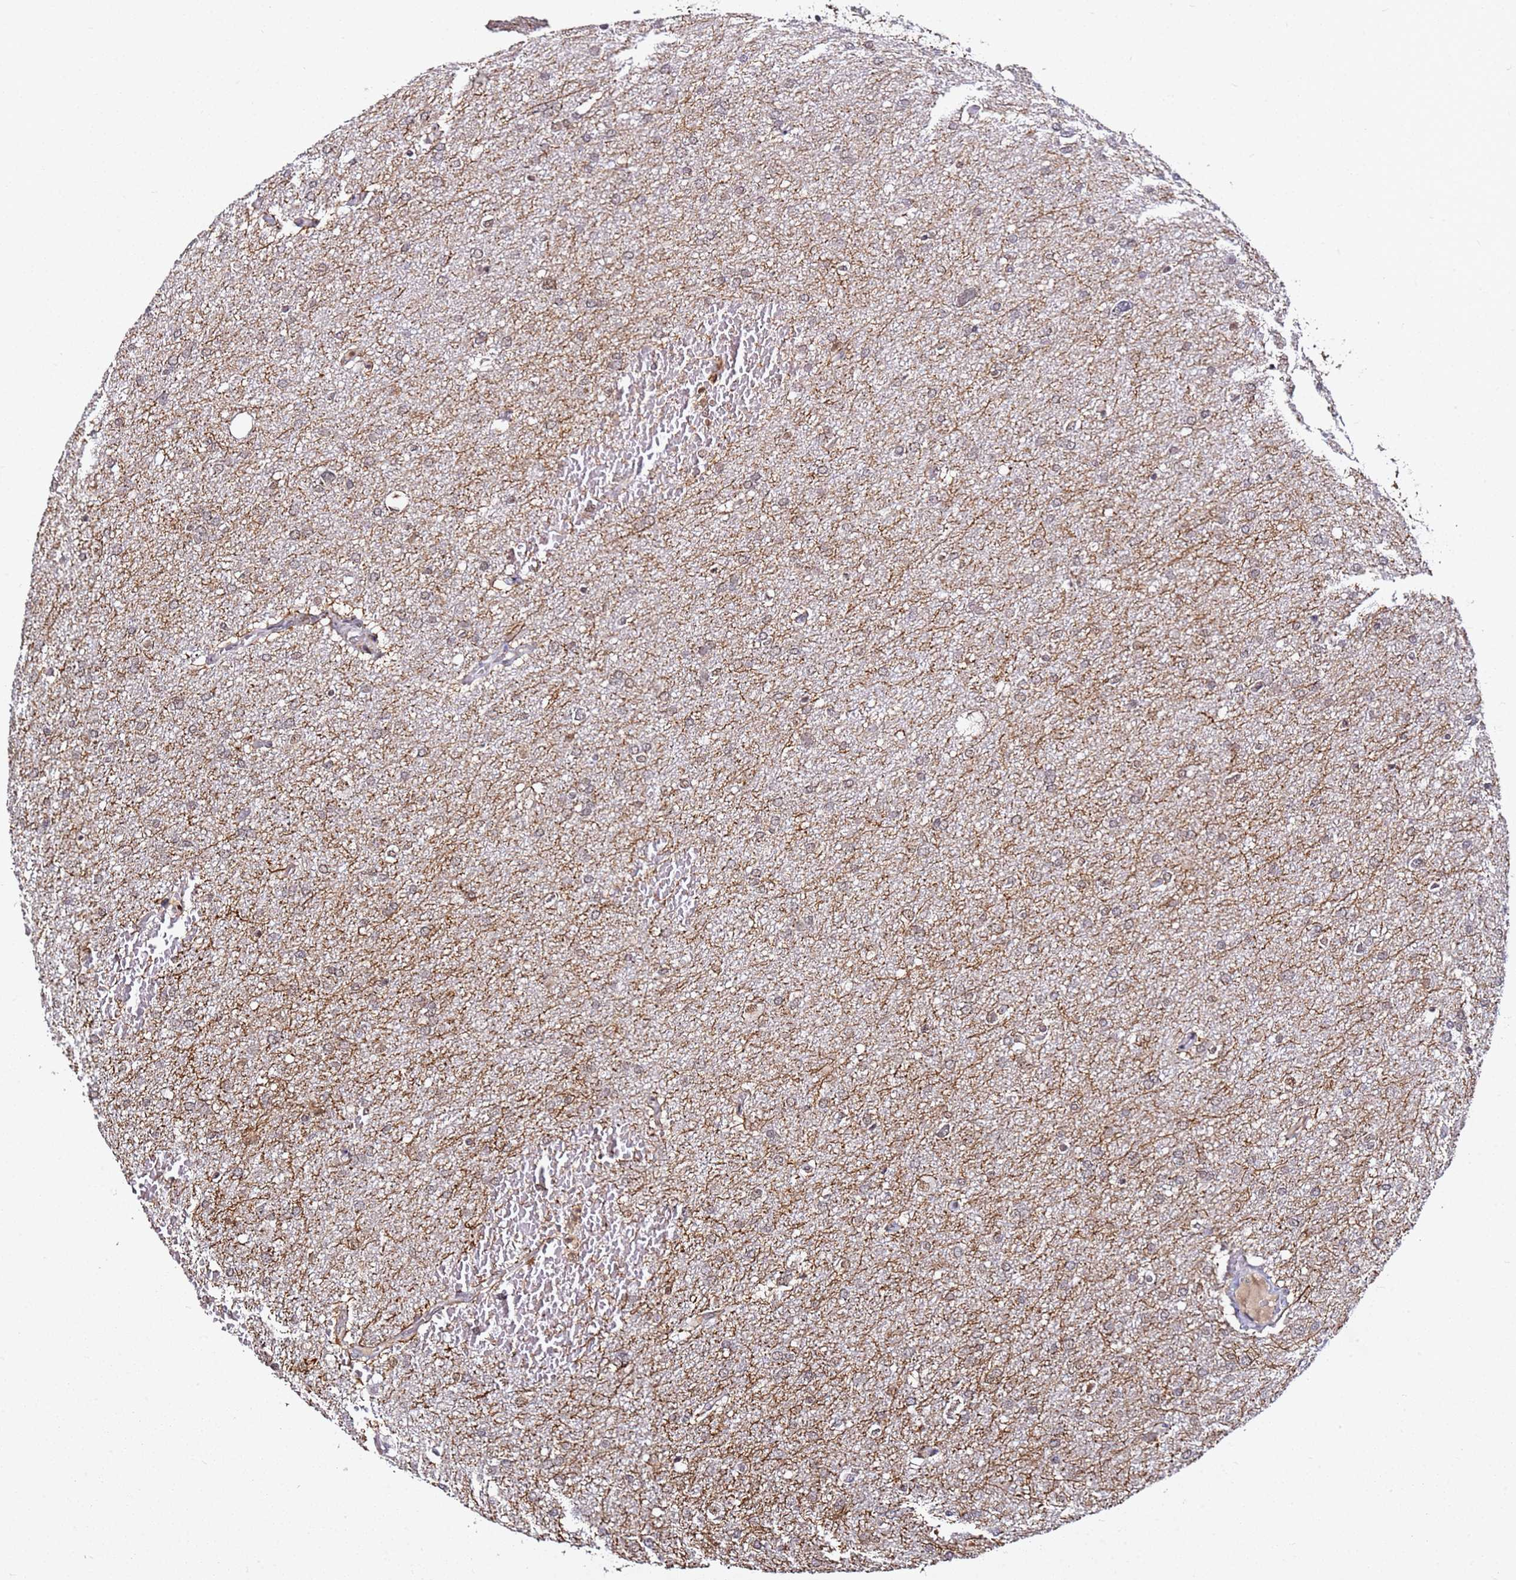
{"staining": {"intensity": "negative", "quantity": "none", "location": "none"}, "tissue": "glioma", "cell_type": "Tumor cells", "image_type": "cancer", "snomed": [{"axis": "morphology", "description": "Glioma, malignant, High grade"}, {"axis": "topography", "description": "Cerebral cortex"}], "caption": "Tumor cells are negative for brown protein staining in glioma. The staining was performed using DAB (3,3'-diaminobenzidine) to visualize the protein expression in brown, while the nuclei were stained in blue with hematoxylin (Magnification: 20x).", "gene": "FCF1", "patient": {"sex": "female", "age": 36}}